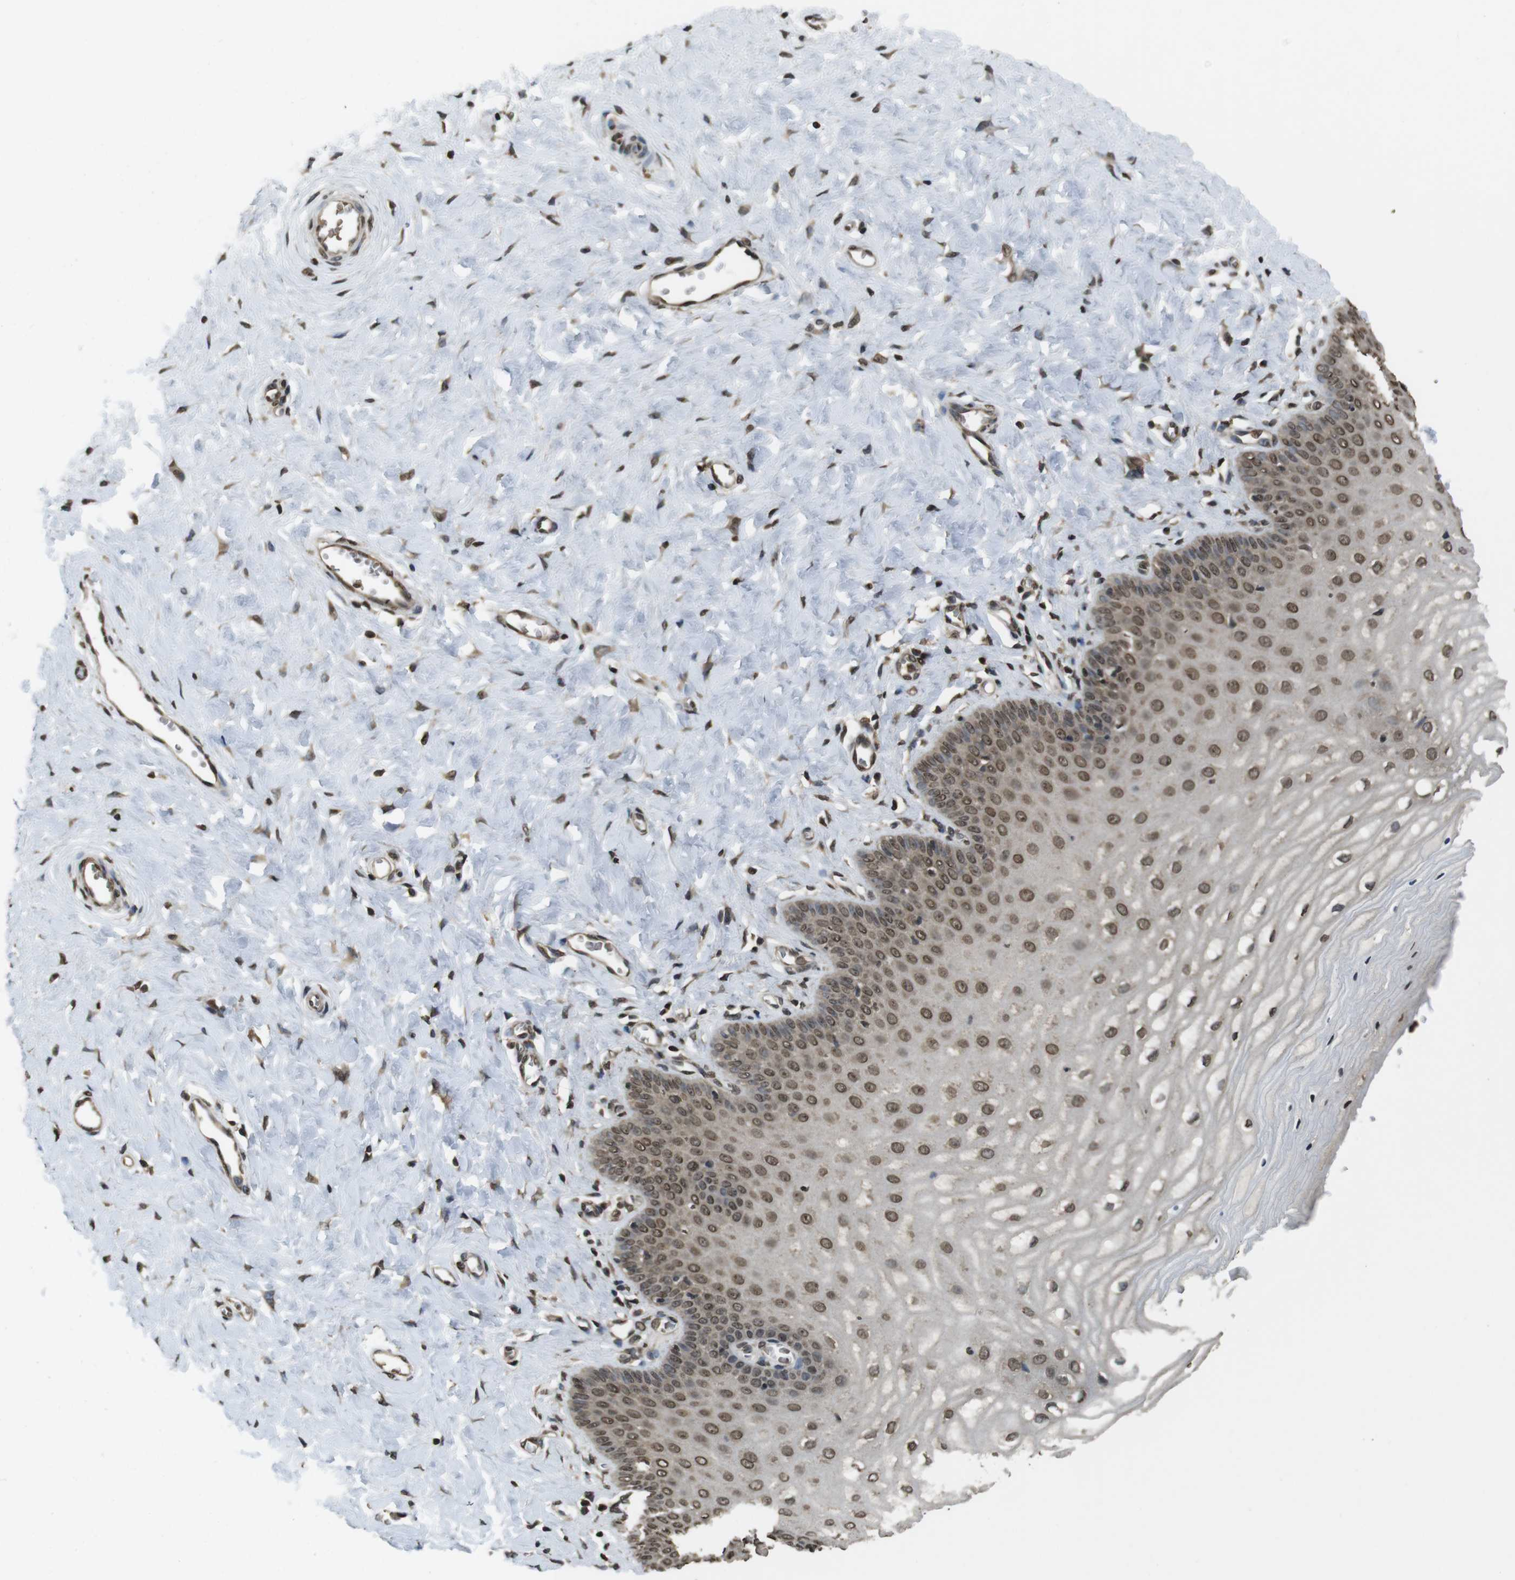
{"staining": {"intensity": "moderate", "quantity": ">75%", "location": "nuclear"}, "tissue": "cervix", "cell_type": "Glandular cells", "image_type": "normal", "snomed": [{"axis": "morphology", "description": "Normal tissue, NOS"}, {"axis": "topography", "description": "Cervix"}], "caption": "IHC of benign human cervix exhibits medium levels of moderate nuclear positivity in approximately >75% of glandular cells.", "gene": "MAF", "patient": {"sex": "female", "age": 55}}